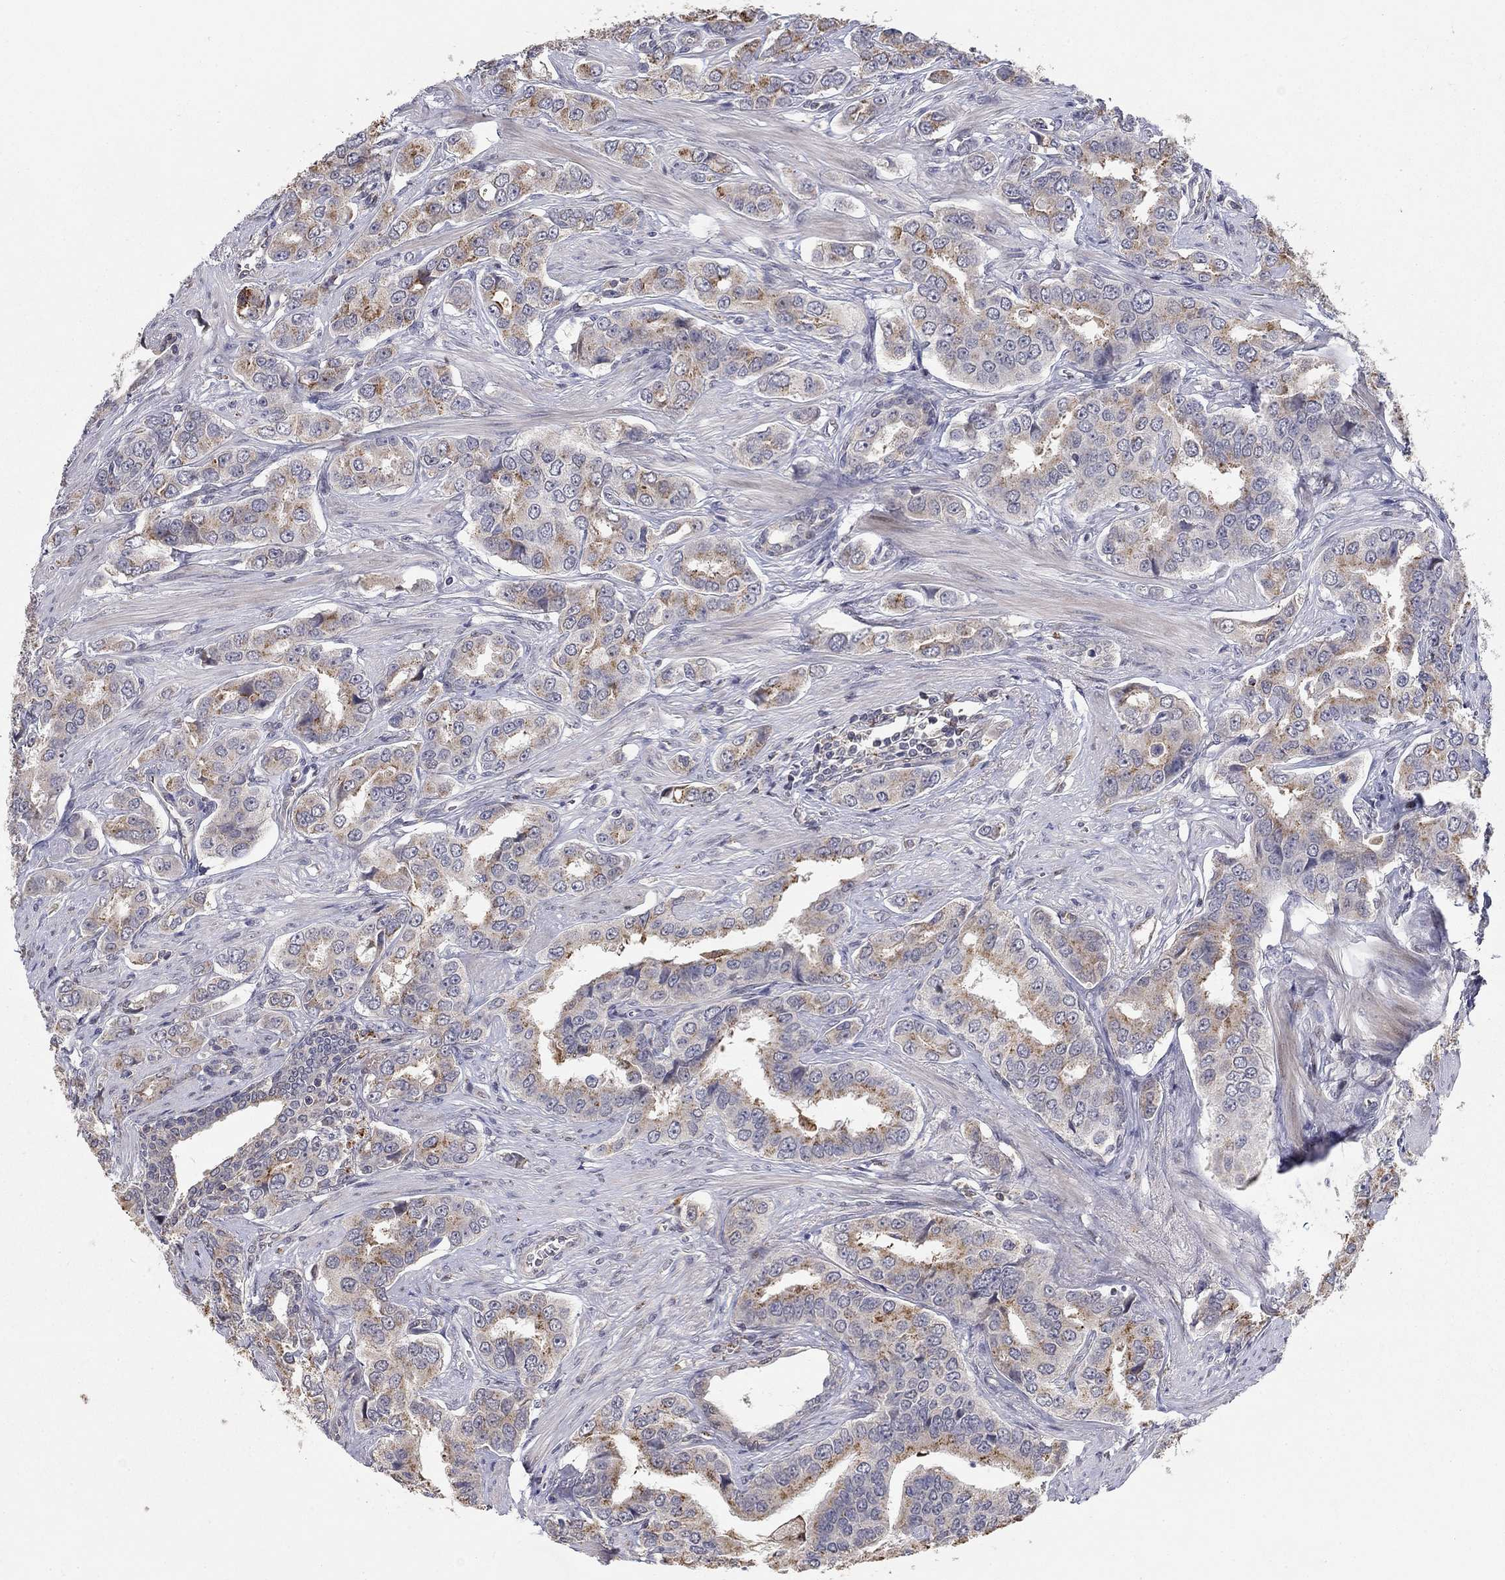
{"staining": {"intensity": "moderate", "quantity": "<25%", "location": "cytoplasmic/membranous"}, "tissue": "prostate cancer", "cell_type": "Tumor cells", "image_type": "cancer", "snomed": [{"axis": "morphology", "description": "Adenocarcinoma, NOS"}, {"axis": "topography", "description": "Prostate and seminal vesicle, NOS"}, {"axis": "topography", "description": "Prostate"}], "caption": "There is low levels of moderate cytoplasmic/membranous staining in tumor cells of prostate cancer (adenocarcinoma), as demonstrated by immunohistochemical staining (brown color).", "gene": "LPCAT4", "patient": {"sex": "male", "age": 69}}